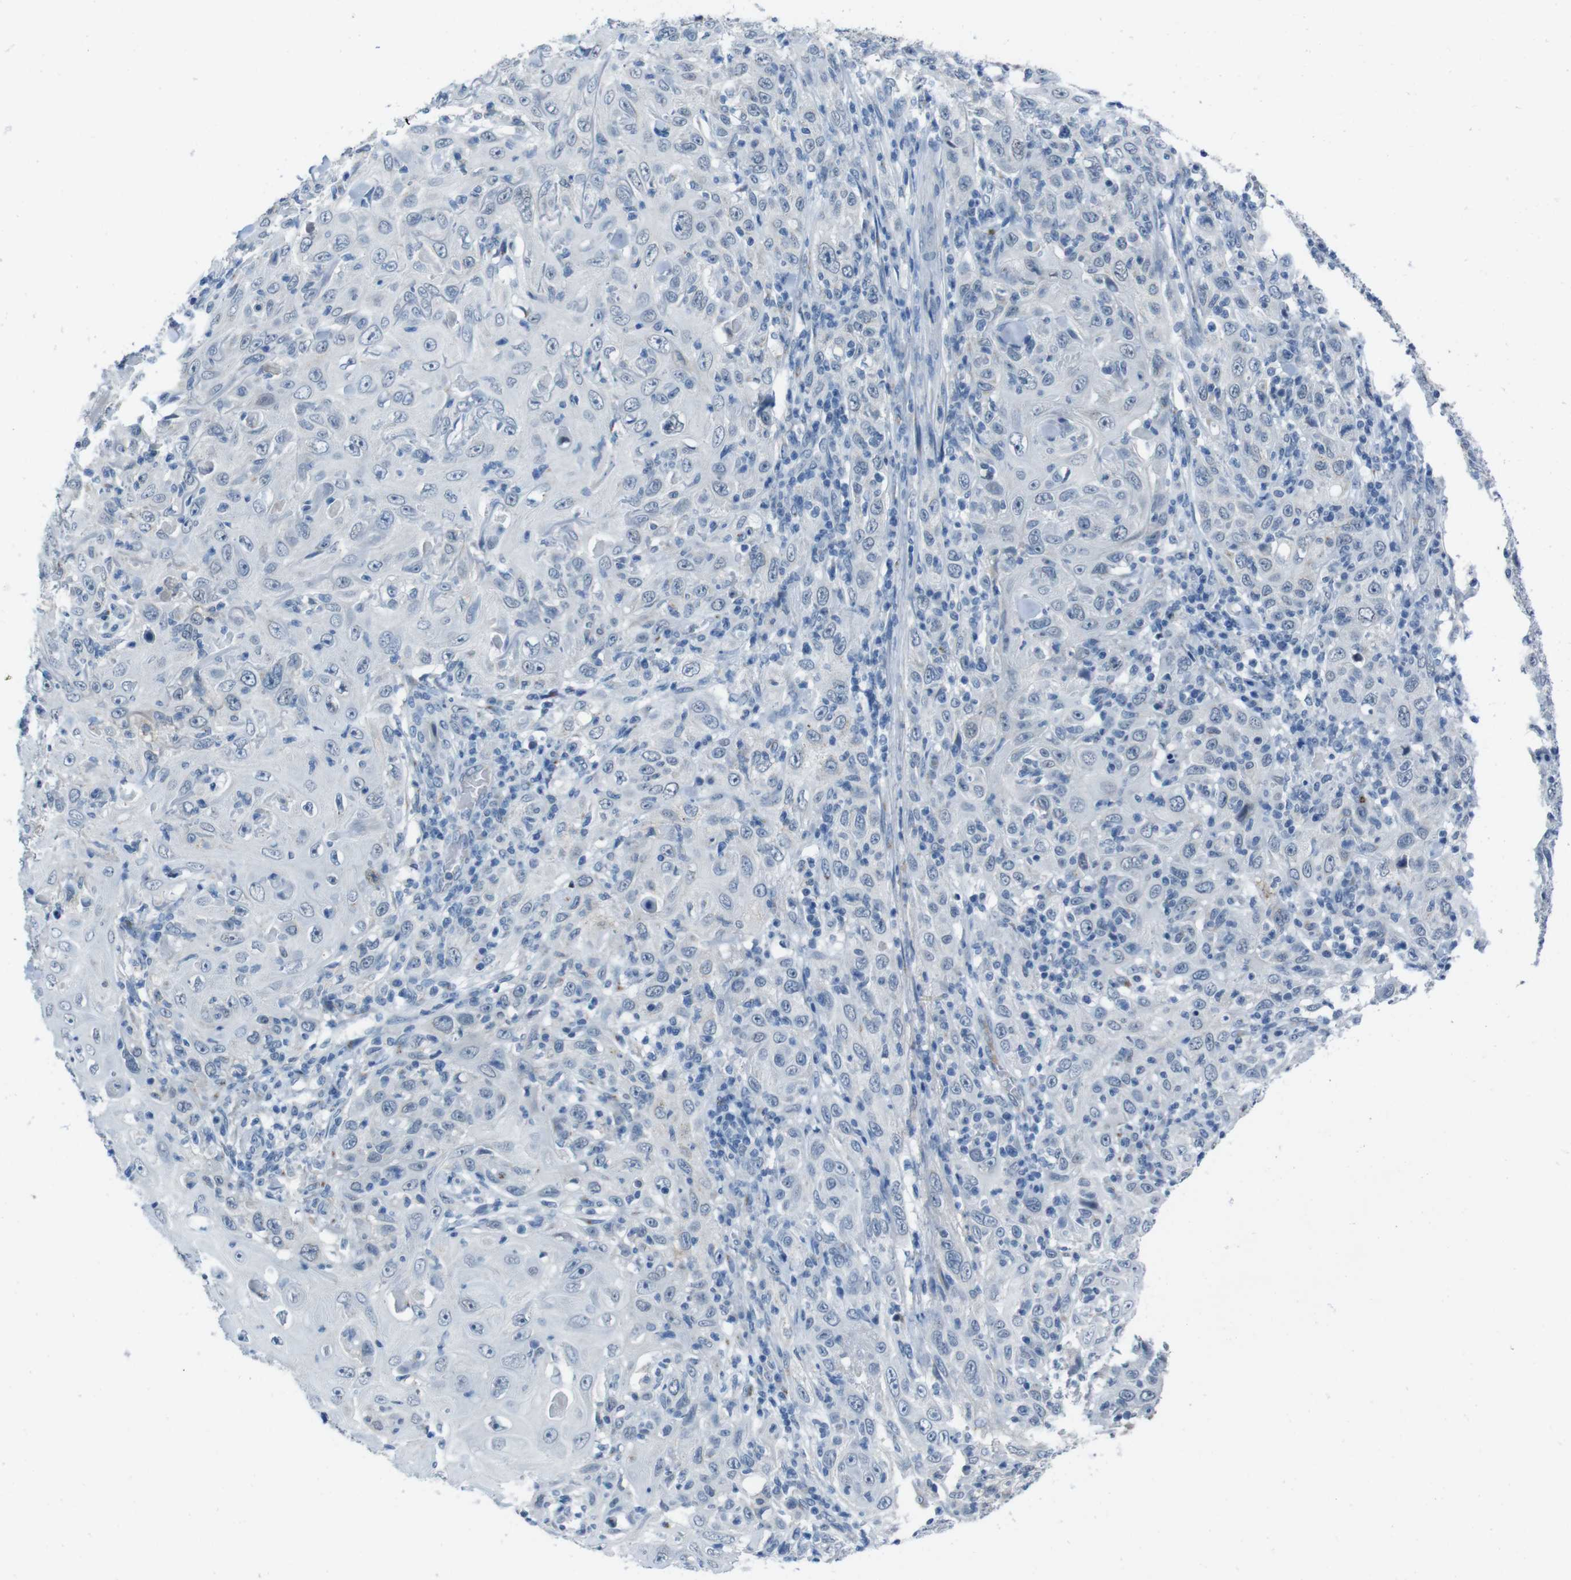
{"staining": {"intensity": "negative", "quantity": "none", "location": "none"}, "tissue": "skin cancer", "cell_type": "Tumor cells", "image_type": "cancer", "snomed": [{"axis": "morphology", "description": "Squamous cell carcinoma, NOS"}, {"axis": "topography", "description": "Skin"}], "caption": "IHC of human skin cancer (squamous cell carcinoma) exhibits no expression in tumor cells. (DAB IHC, high magnification).", "gene": "CDHR2", "patient": {"sex": "female", "age": 88}}